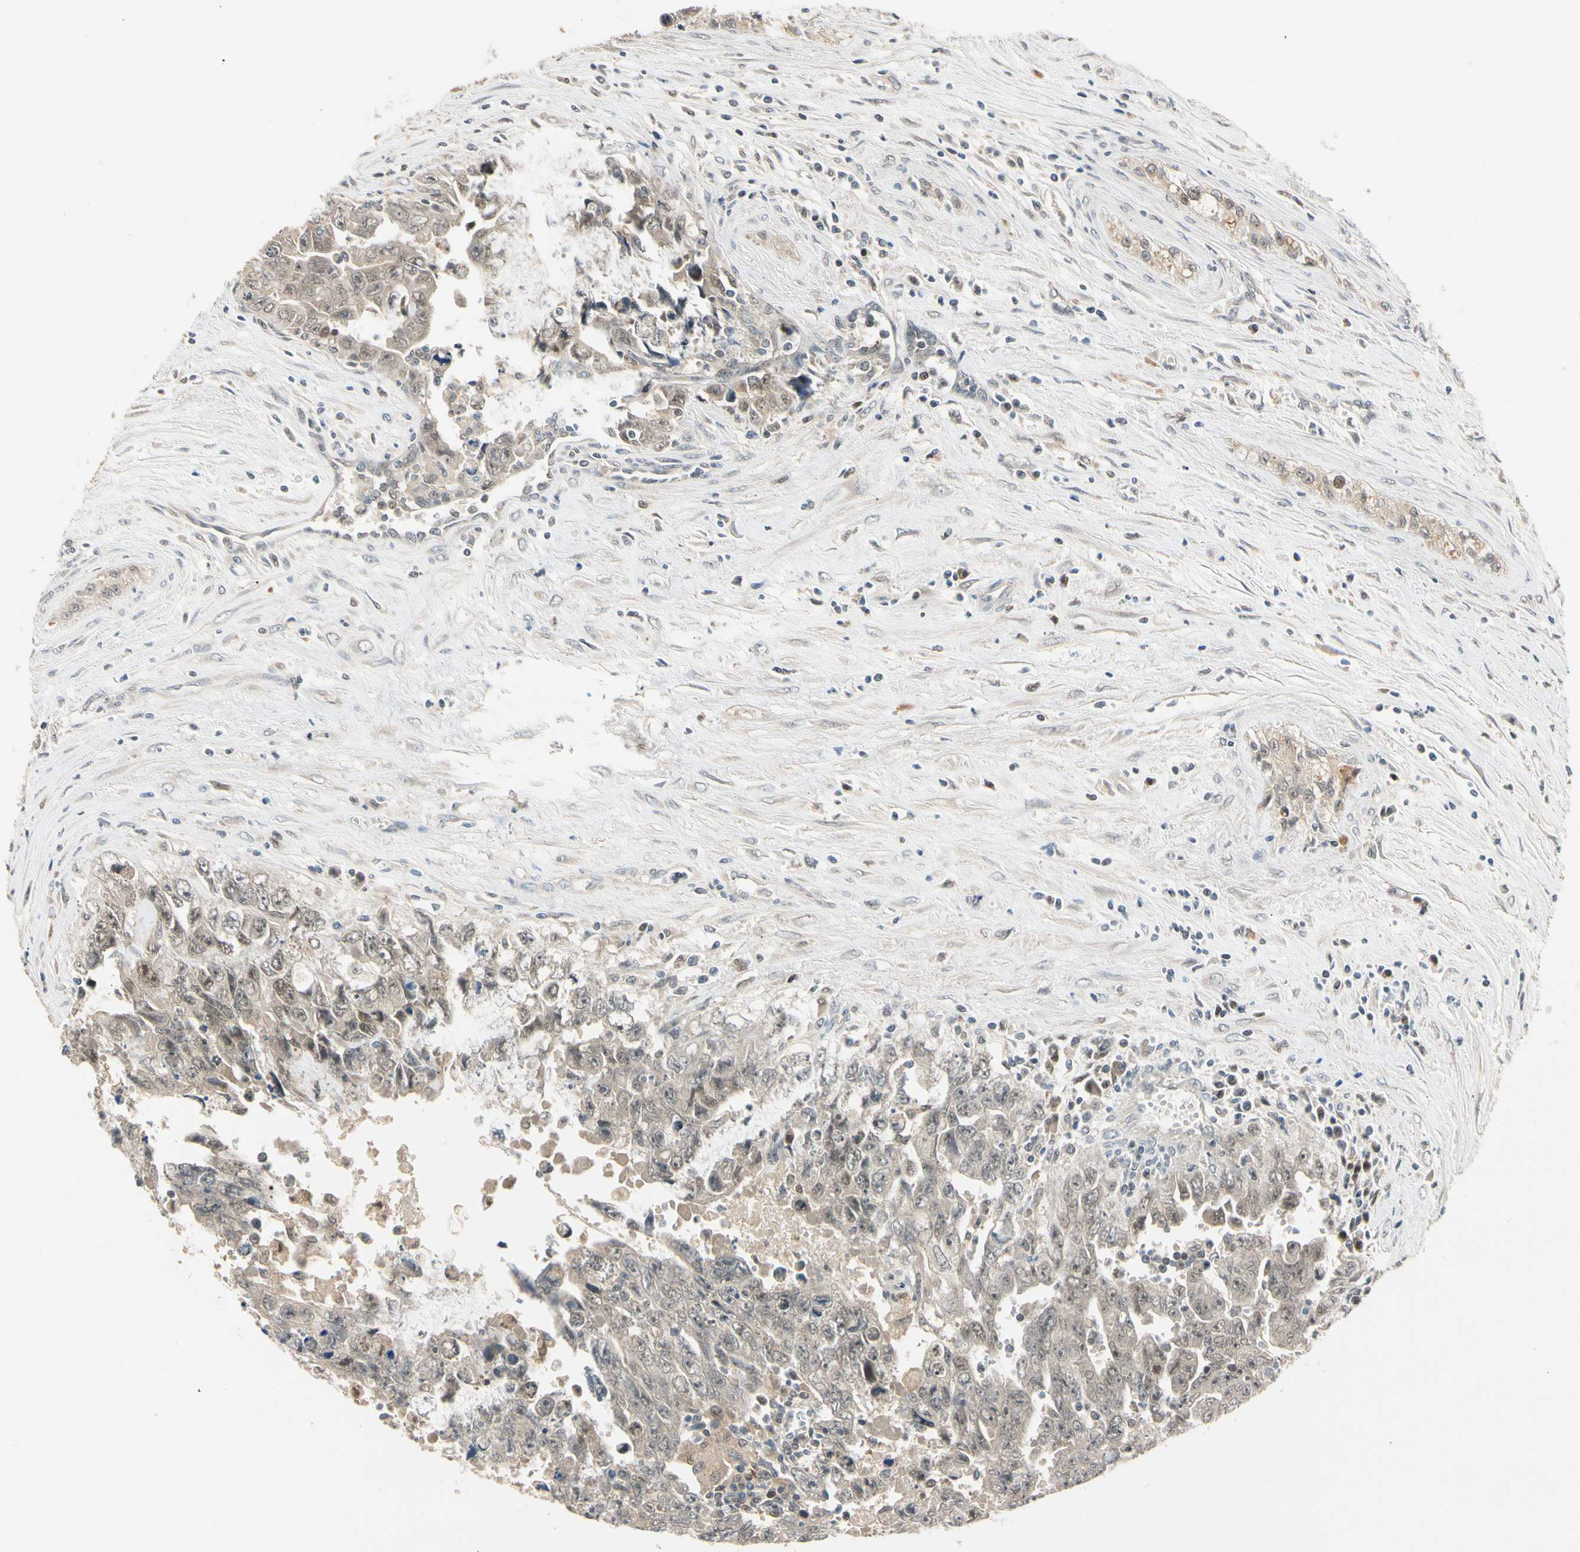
{"staining": {"intensity": "moderate", "quantity": ">75%", "location": "cytoplasmic/membranous,nuclear"}, "tissue": "testis cancer", "cell_type": "Tumor cells", "image_type": "cancer", "snomed": [{"axis": "morphology", "description": "Carcinoma, Embryonal, NOS"}, {"axis": "topography", "description": "Testis"}], "caption": "This histopathology image demonstrates IHC staining of testis embryonal carcinoma, with medium moderate cytoplasmic/membranous and nuclear positivity in approximately >75% of tumor cells.", "gene": "RIOX2", "patient": {"sex": "male", "age": 28}}